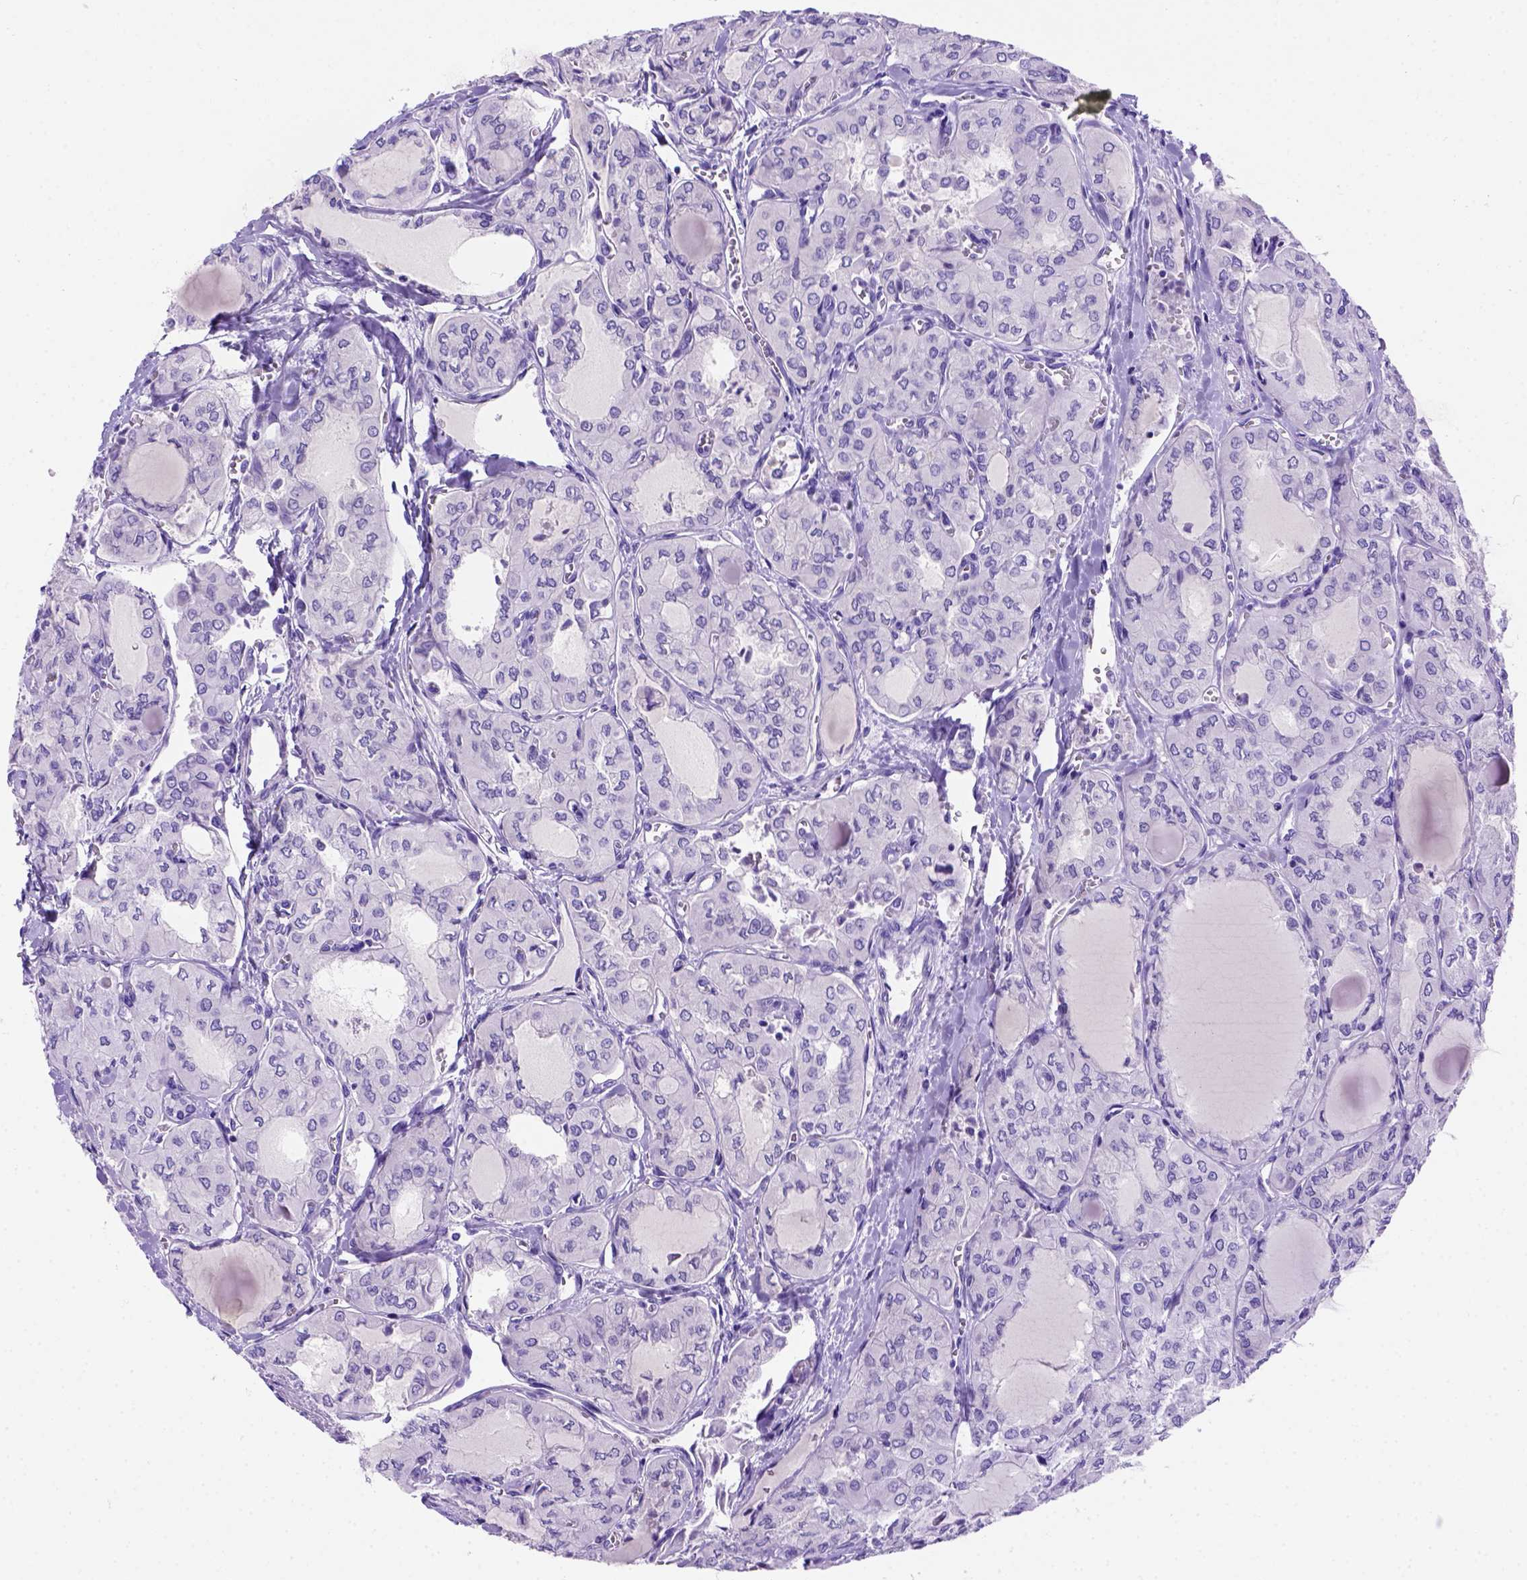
{"staining": {"intensity": "negative", "quantity": "none", "location": "none"}, "tissue": "thyroid cancer", "cell_type": "Tumor cells", "image_type": "cancer", "snomed": [{"axis": "morphology", "description": "Papillary adenocarcinoma, NOS"}, {"axis": "topography", "description": "Thyroid gland"}], "caption": "This micrograph is of papillary adenocarcinoma (thyroid) stained with immunohistochemistry (IHC) to label a protein in brown with the nuclei are counter-stained blue. There is no expression in tumor cells. (DAB (3,3'-diaminobenzidine) IHC visualized using brightfield microscopy, high magnification).", "gene": "FAM81B", "patient": {"sex": "male", "age": 20}}